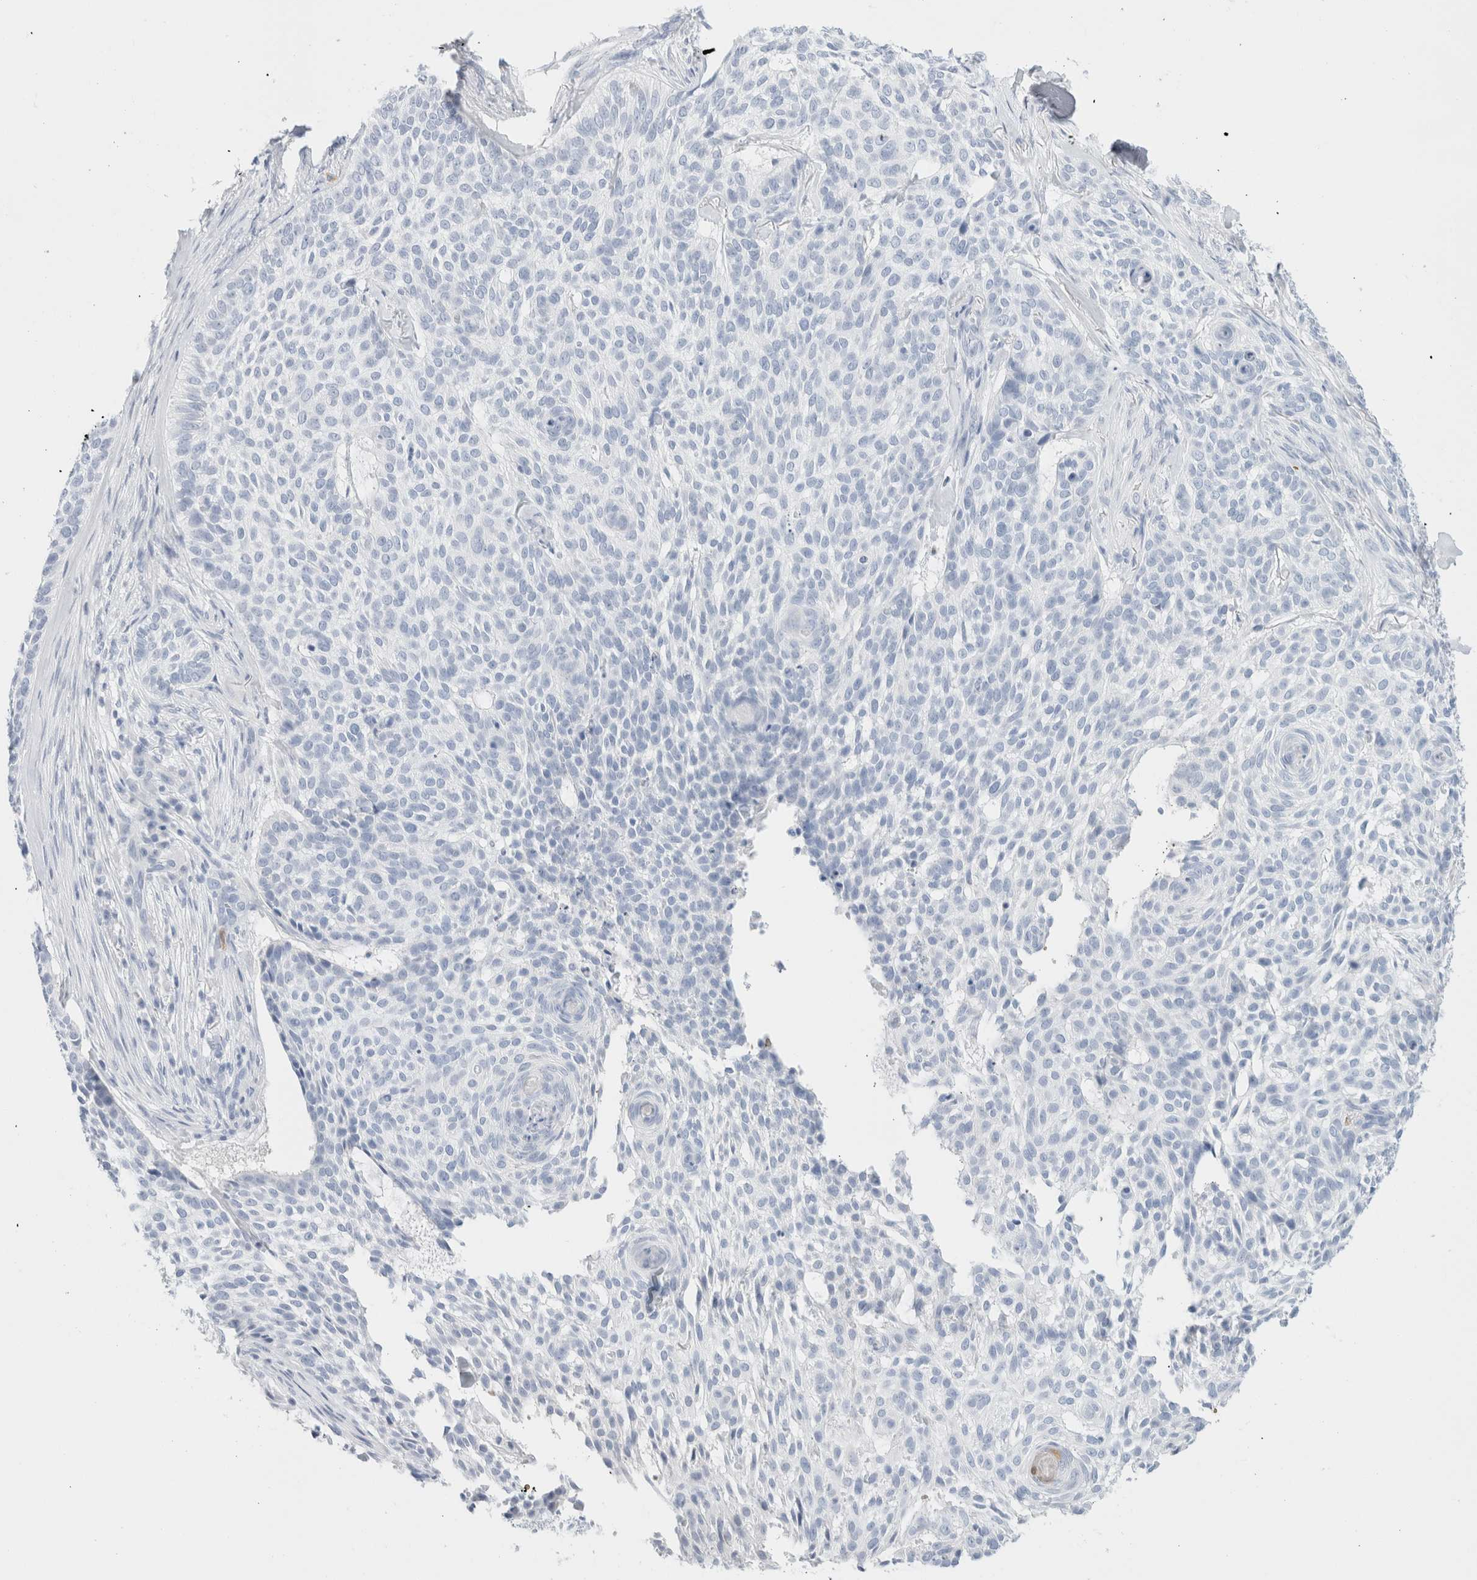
{"staining": {"intensity": "negative", "quantity": "none", "location": "none"}, "tissue": "skin cancer", "cell_type": "Tumor cells", "image_type": "cancer", "snomed": [{"axis": "morphology", "description": "Basal cell carcinoma"}, {"axis": "topography", "description": "Skin"}], "caption": "DAB (3,3'-diaminobenzidine) immunohistochemical staining of basal cell carcinoma (skin) demonstrates no significant staining in tumor cells.", "gene": "ARG1", "patient": {"sex": "female", "age": 64}}